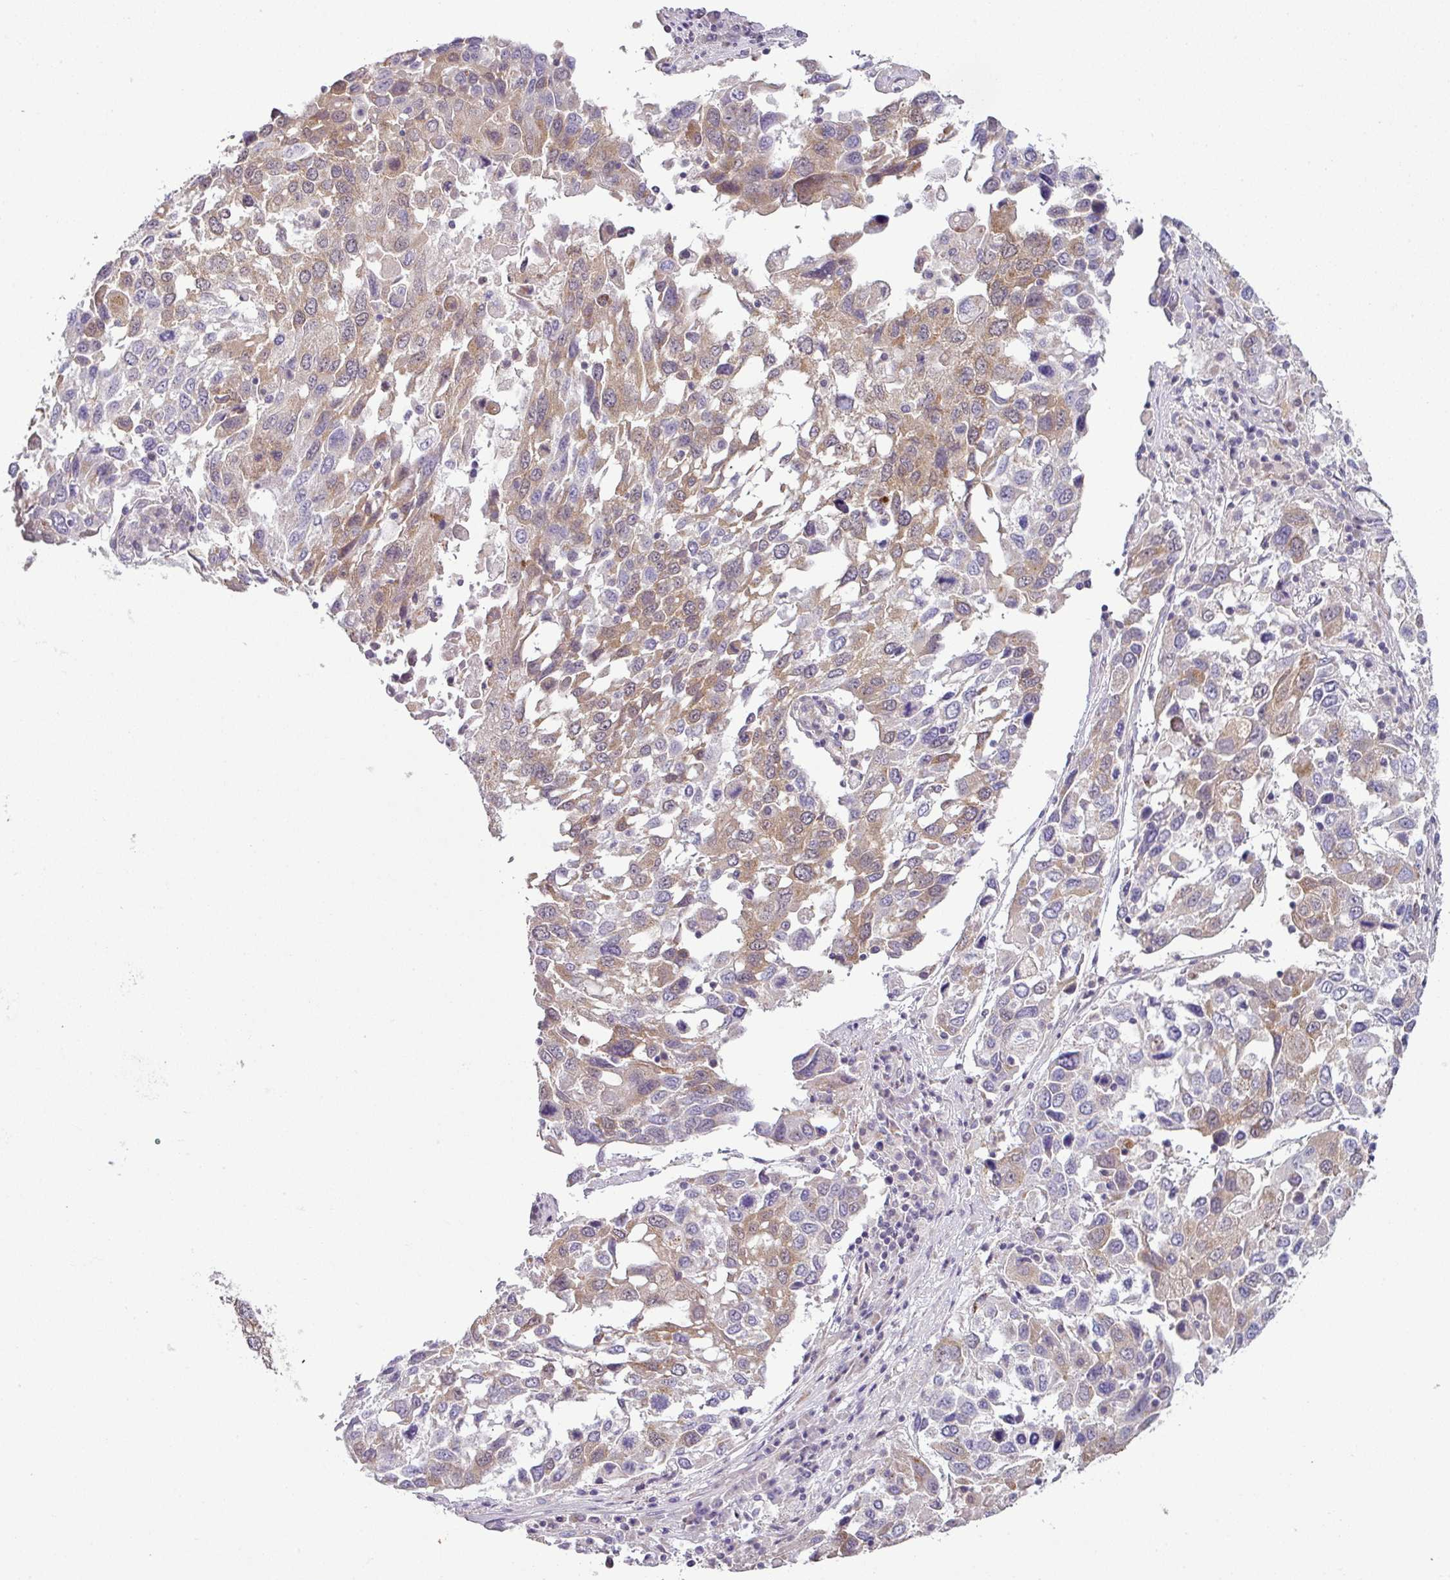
{"staining": {"intensity": "weak", "quantity": "25%-75%", "location": "cytoplasmic/membranous"}, "tissue": "lung cancer", "cell_type": "Tumor cells", "image_type": "cancer", "snomed": [{"axis": "morphology", "description": "Squamous cell carcinoma, NOS"}, {"axis": "topography", "description": "Lung"}], "caption": "This photomicrograph exhibits IHC staining of human squamous cell carcinoma (lung), with low weak cytoplasmic/membranous expression in approximately 25%-75% of tumor cells.", "gene": "DERPC", "patient": {"sex": "male", "age": 65}}